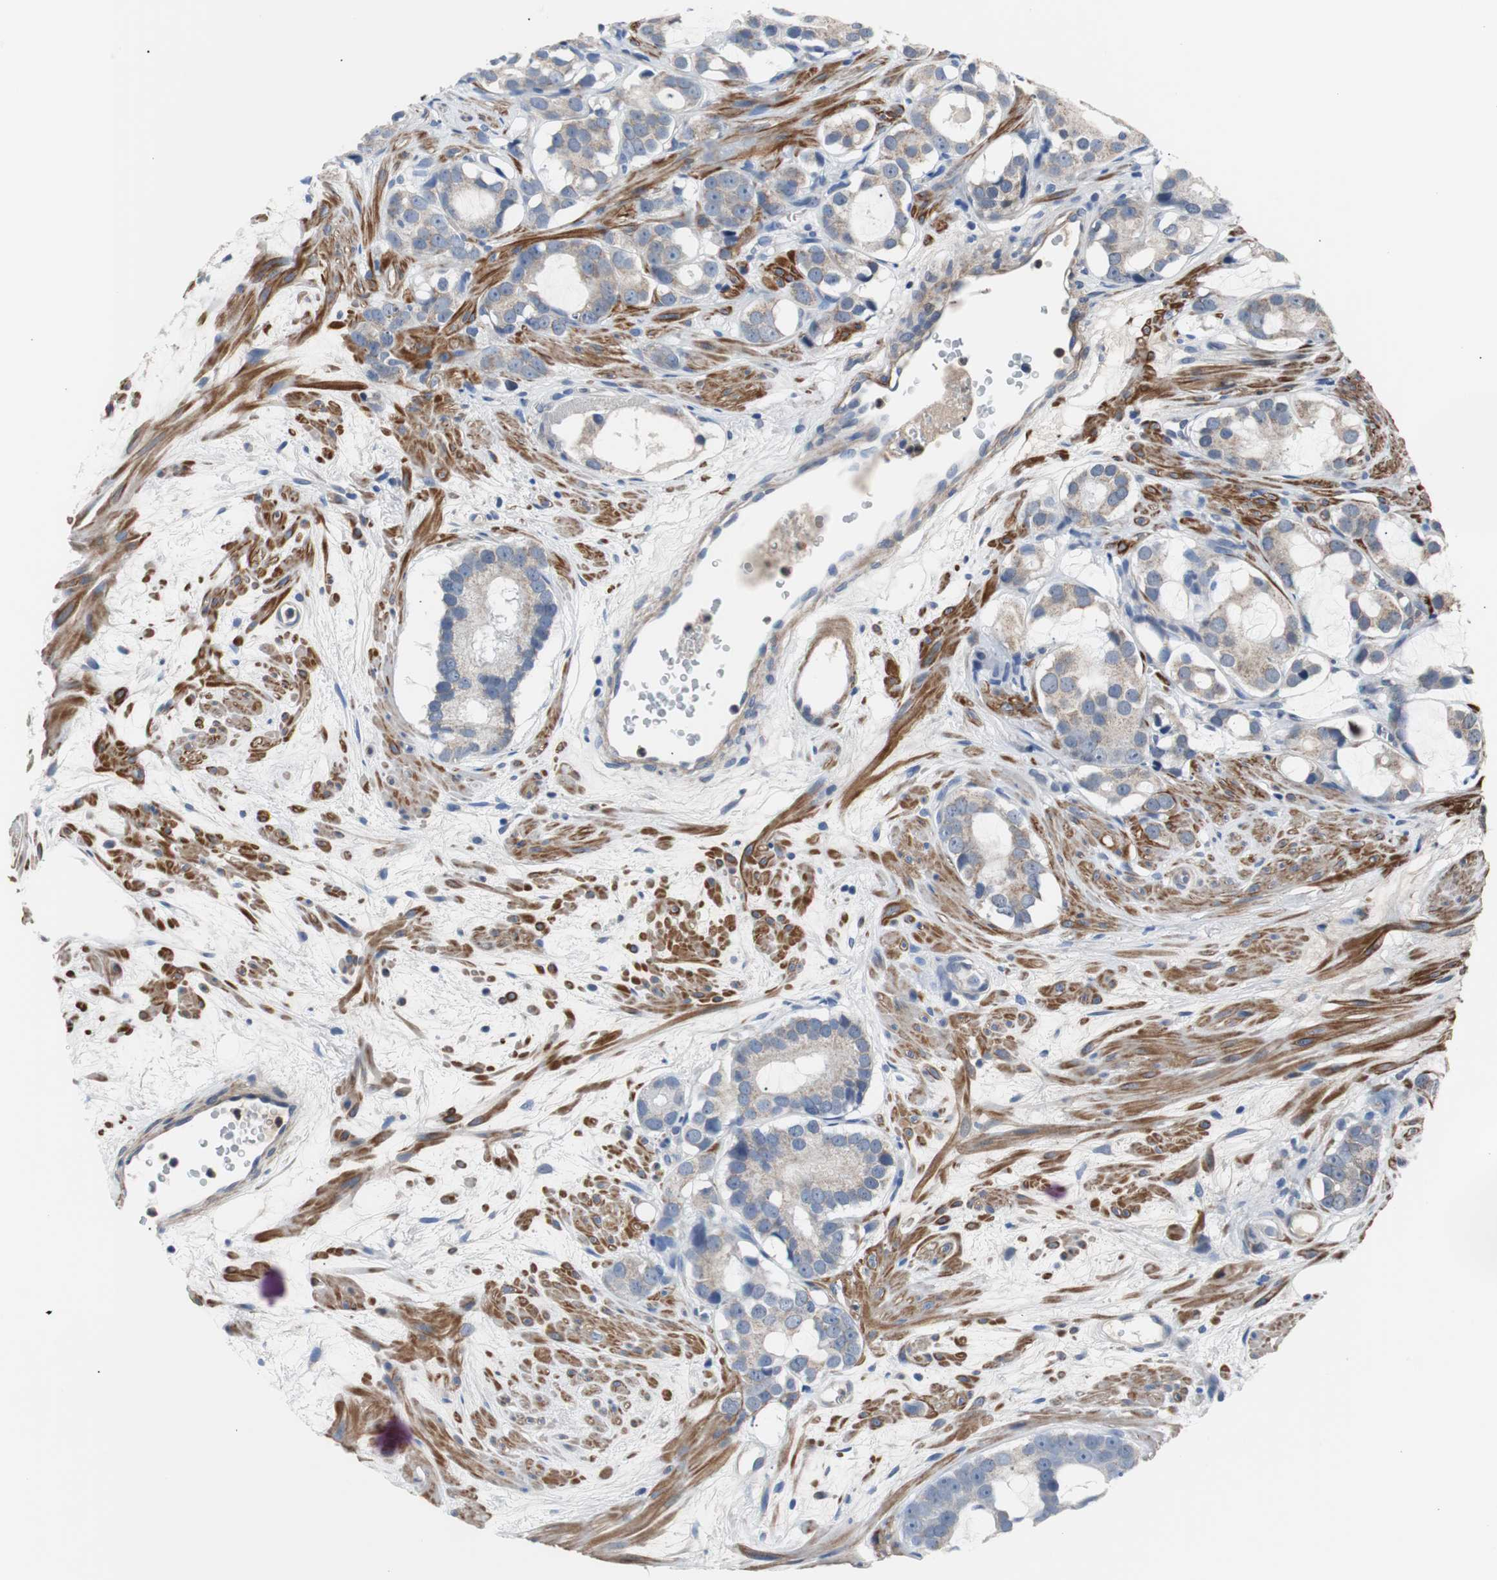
{"staining": {"intensity": "weak", "quantity": "<25%", "location": "cytoplasmic/membranous"}, "tissue": "prostate cancer", "cell_type": "Tumor cells", "image_type": "cancer", "snomed": [{"axis": "morphology", "description": "Adenocarcinoma, Low grade"}, {"axis": "topography", "description": "Prostate"}], "caption": "There is no significant positivity in tumor cells of prostate cancer. (Brightfield microscopy of DAB immunohistochemistry at high magnification).", "gene": "PITRM1", "patient": {"sex": "male", "age": 57}}